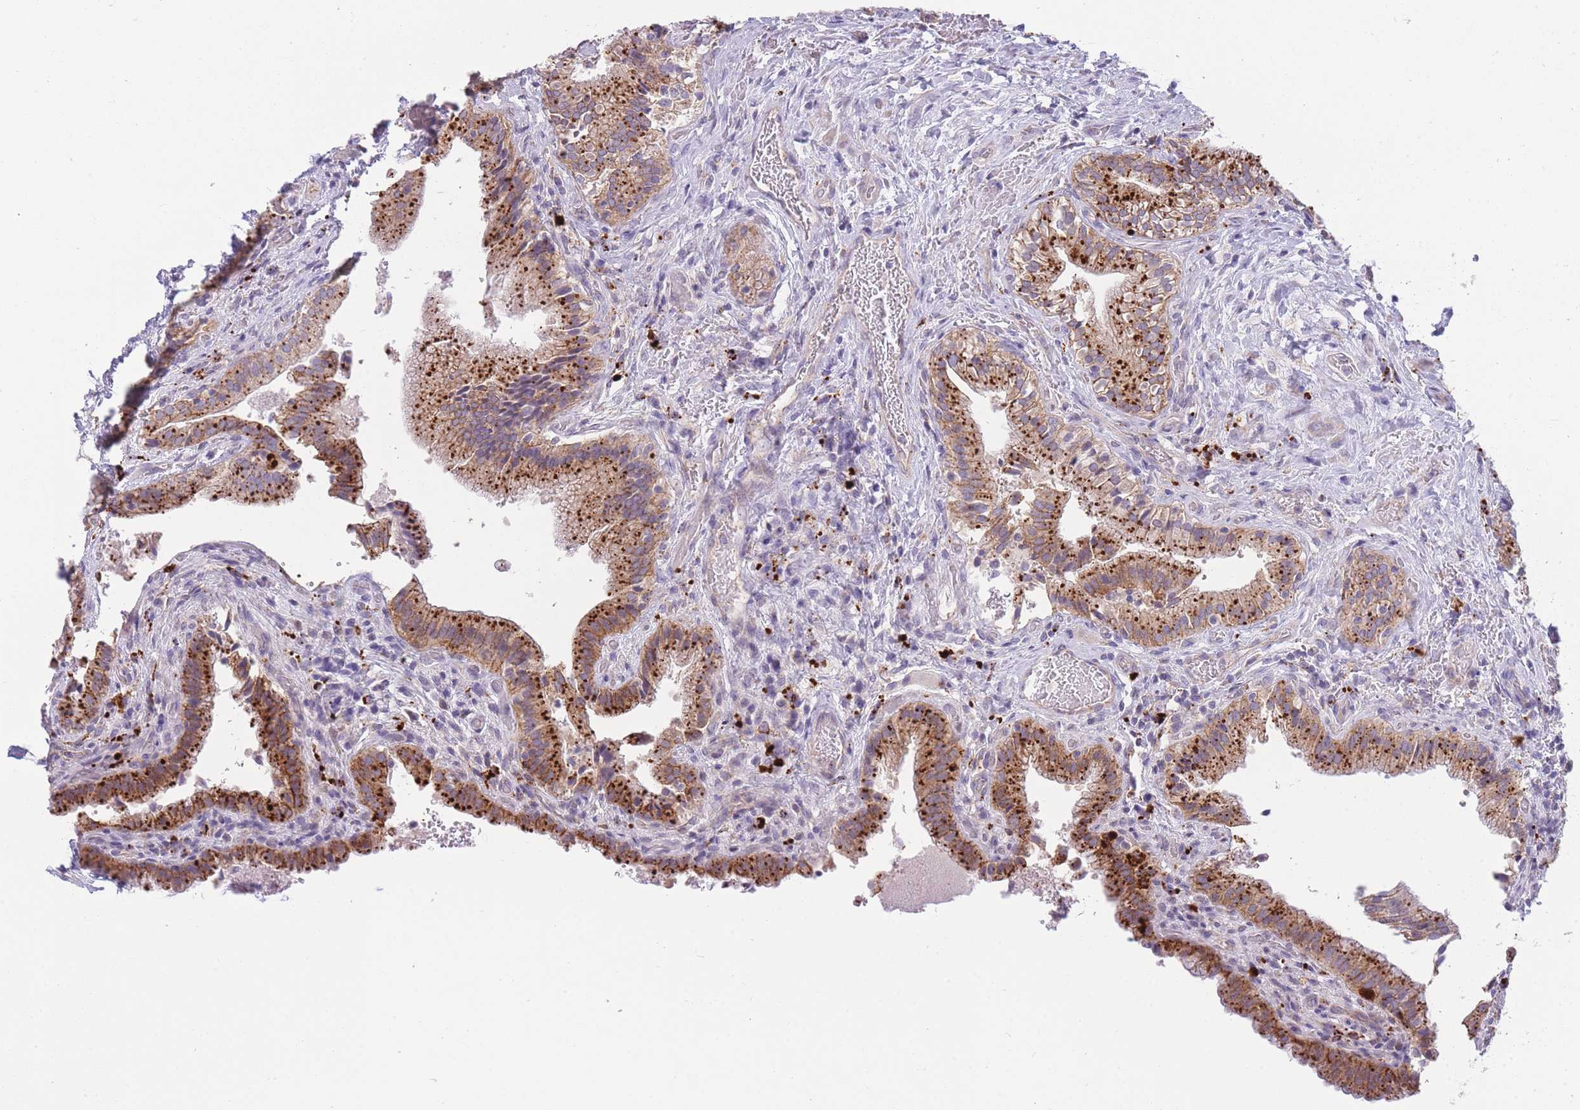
{"staining": {"intensity": "strong", "quantity": ">75%", "location": "cytoplasmic/membranous"}, "tissue": "gallbladder", "cell_type": "Glandular cells", "image_type": "normal", "snomed": [{"axis": "morphology", "description": "Normal tissue, NOS"}, {"axis": "topography", "description": "Gallbladder"}], "caption": "Immunohistochemical staining of normal human gallbladder reveals >75% levels of strong cytoplasmic/membranous protein staining in approximately >75% of glandular cells.", "gene": "TRIM61", "patient": {"sex": "male", "age": 24}}